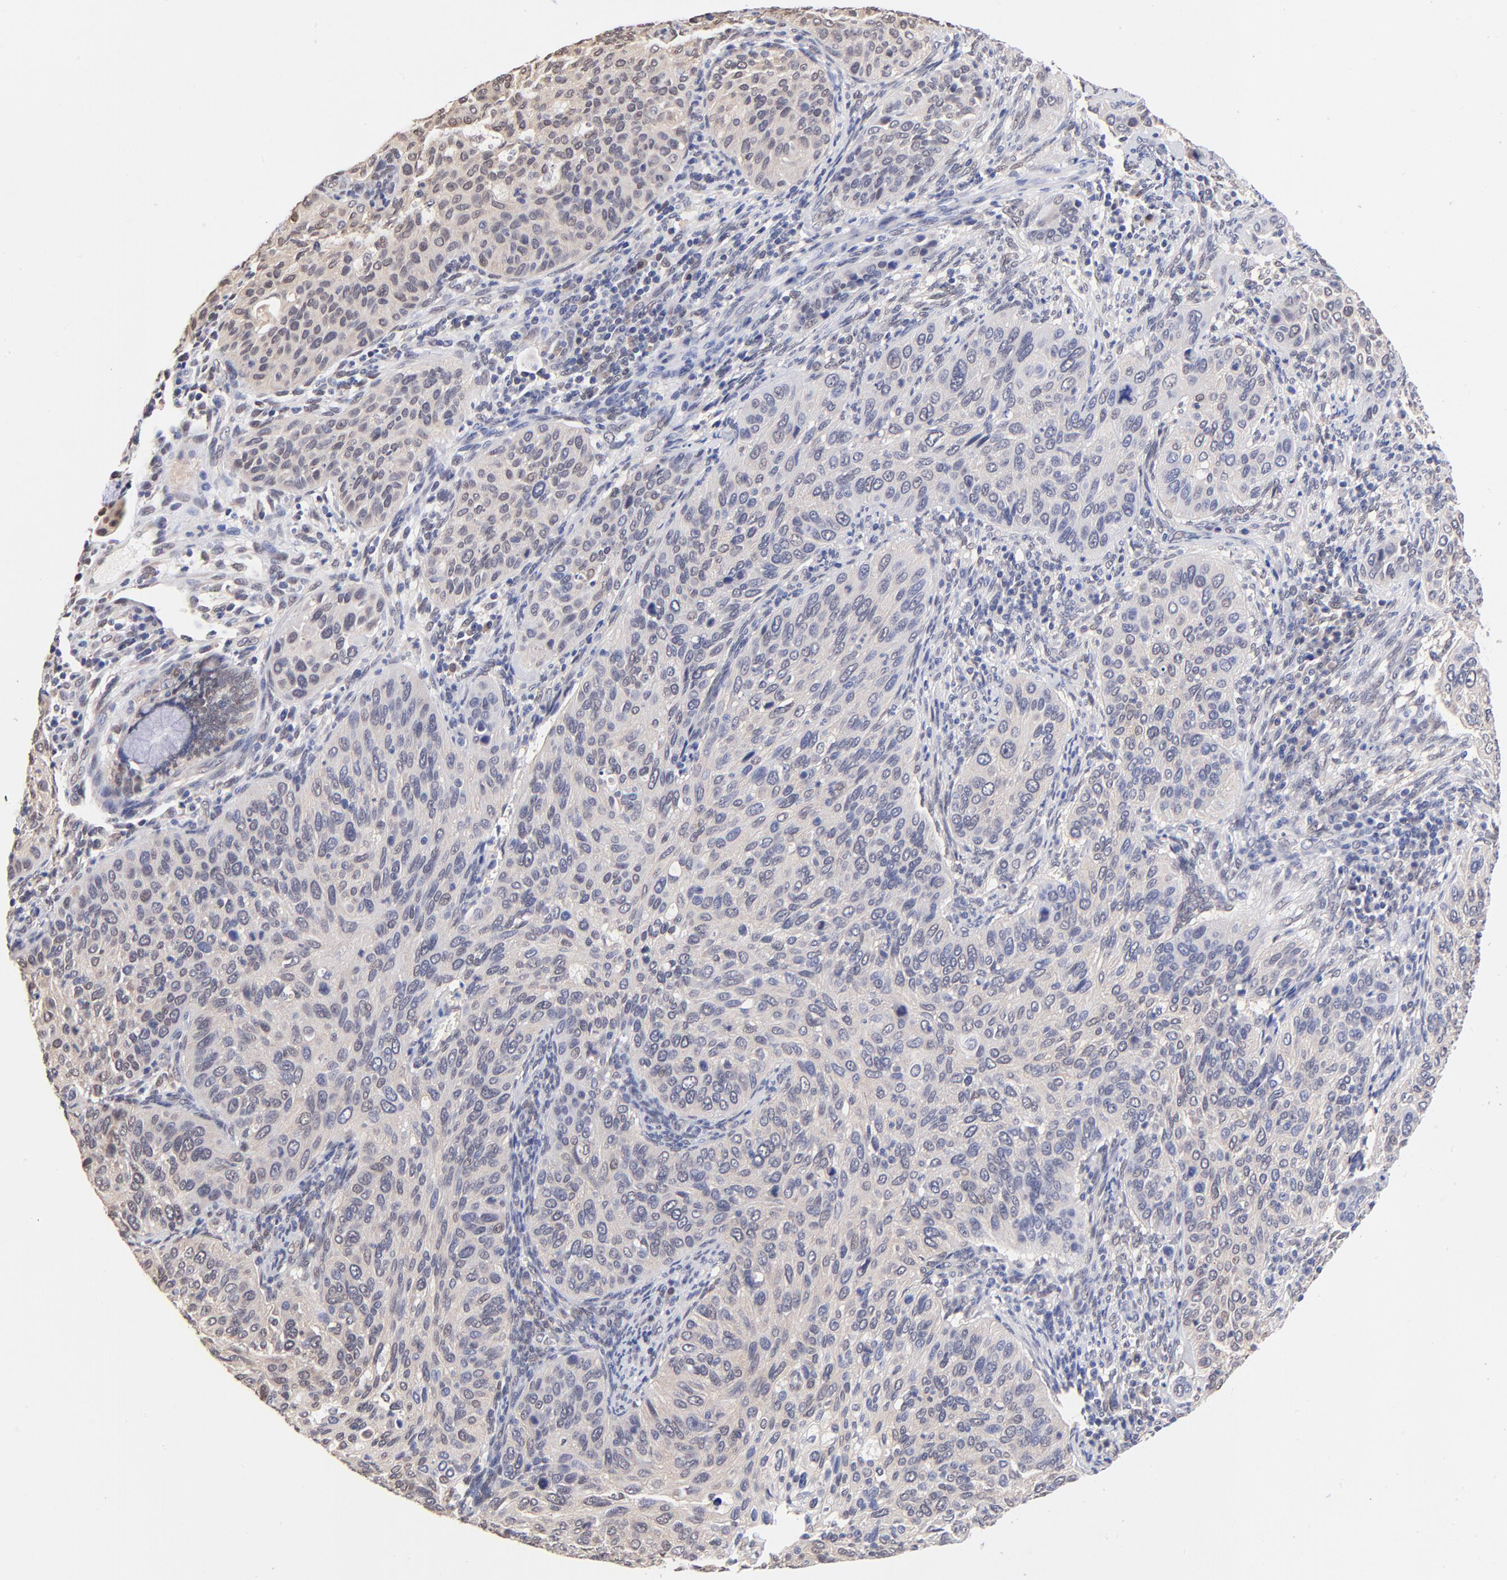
{"staining": {"intensity": "weak", "quantity": "<25%", "location": "cytoplasmic/membranous,nuclear"}, "tissue": "cervical cancer", "cell_type": "Tumor cells", "image_type": "cancer", "snomed": [{"axis": "morphology", "description": "Squamous cell carcinoma, NOS"}, {"axis": "topography", "description": "Cervix"}], "caption": "Squamous cell carcinoma (cervical) was stained to show a protein in brown. There is no significant staining in tumor cells.", "gene": "TXNL1", "patient": {"sex": "female", "age": 57}}